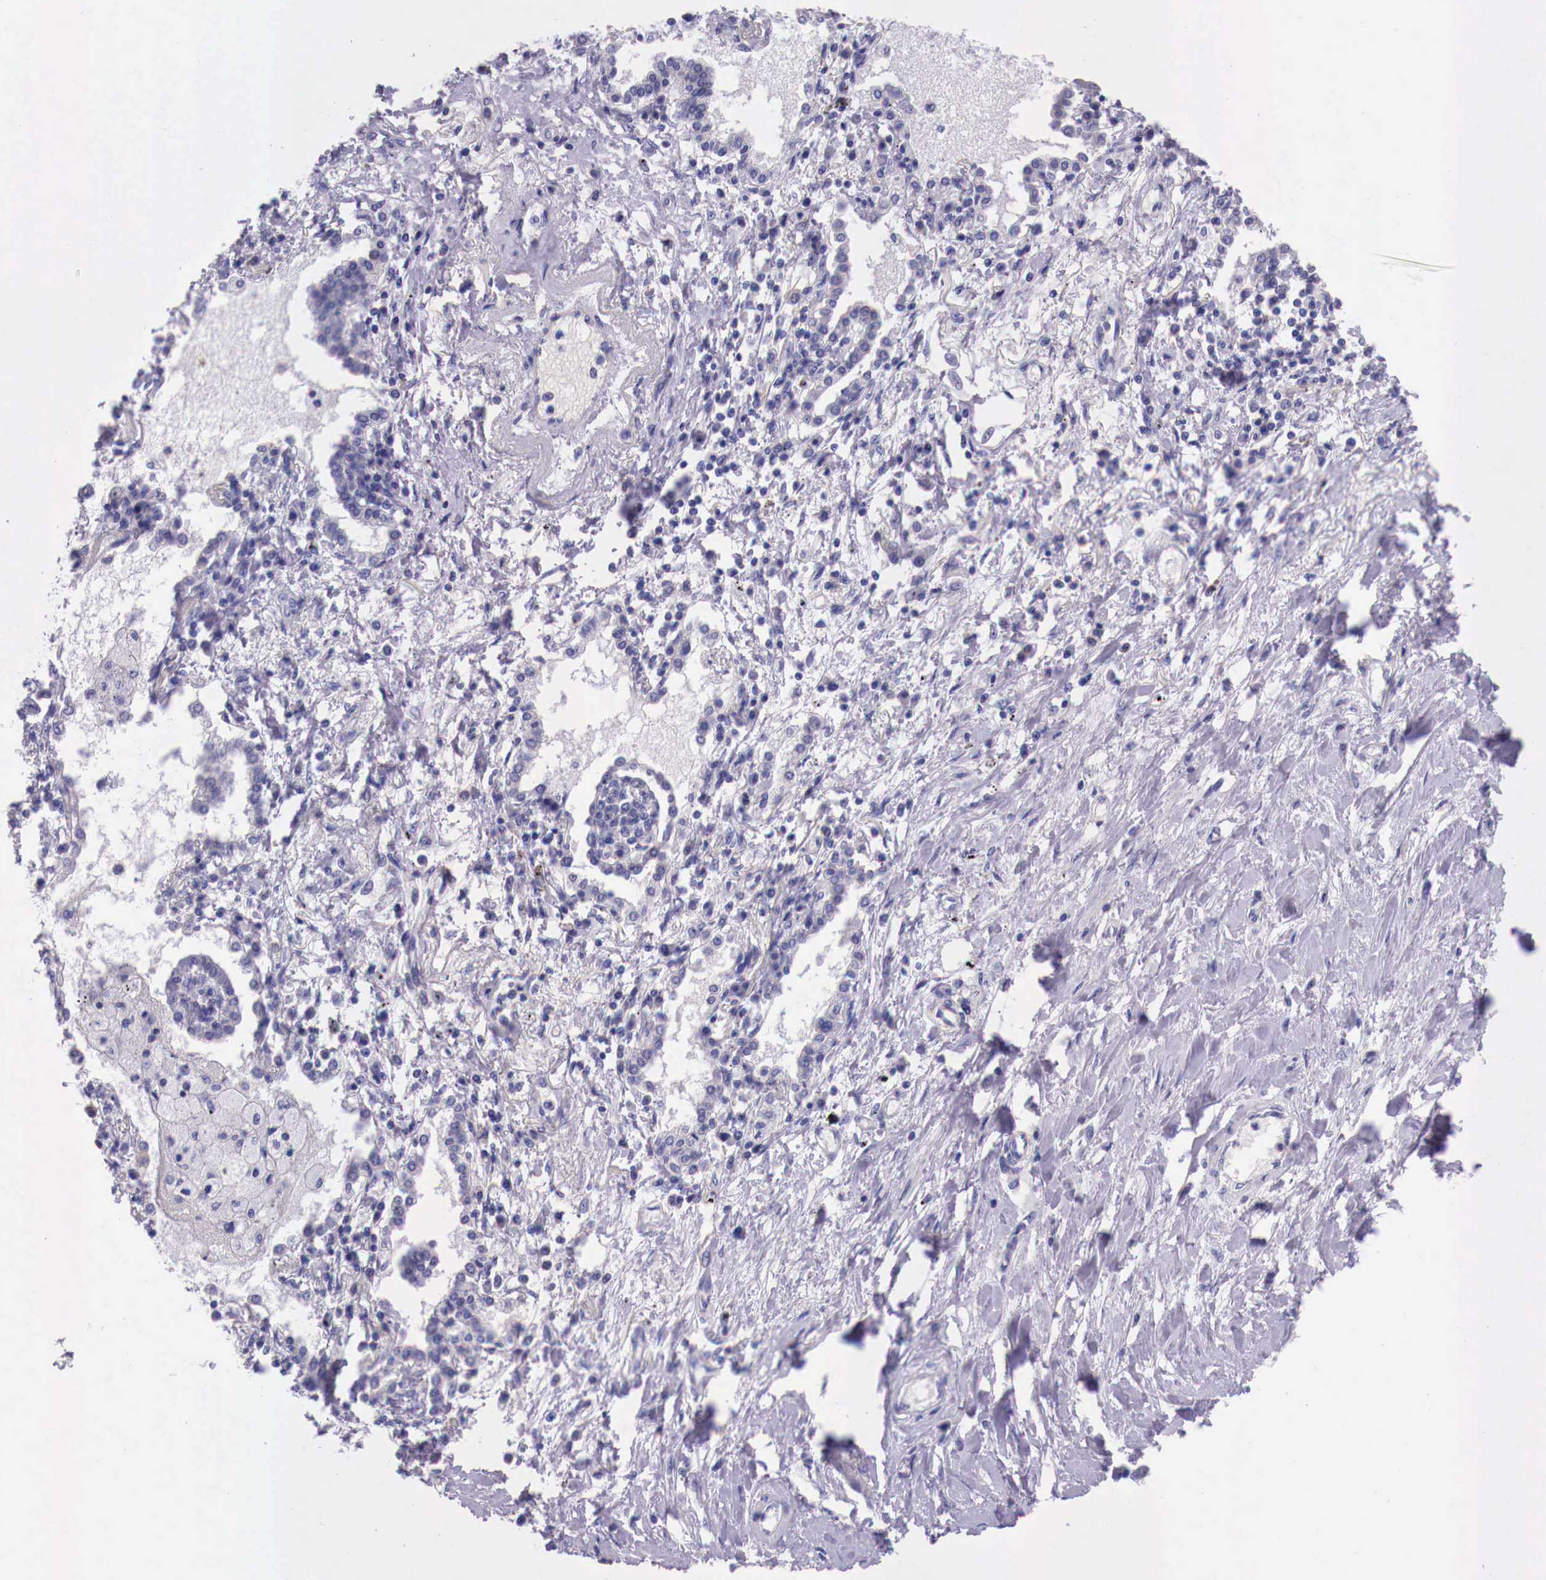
{"staining": {"intensity": "negative", "quantity": "none", "location": "none"}, "tissue": "lung cancer", "cell_type": "Tumor cells", "image_type": "cancer", "snomed": [{"axis": "morphology", "description": "Adenocarcinoma, NOS"}, {"axis": "topography", "description": "Lung"}], "caption": "Tumor cells show no significant protein positivity in lung adenocarcinoma.", "gene": "GRIPAP1", "patient": {"sex": "male", "age": 60}}